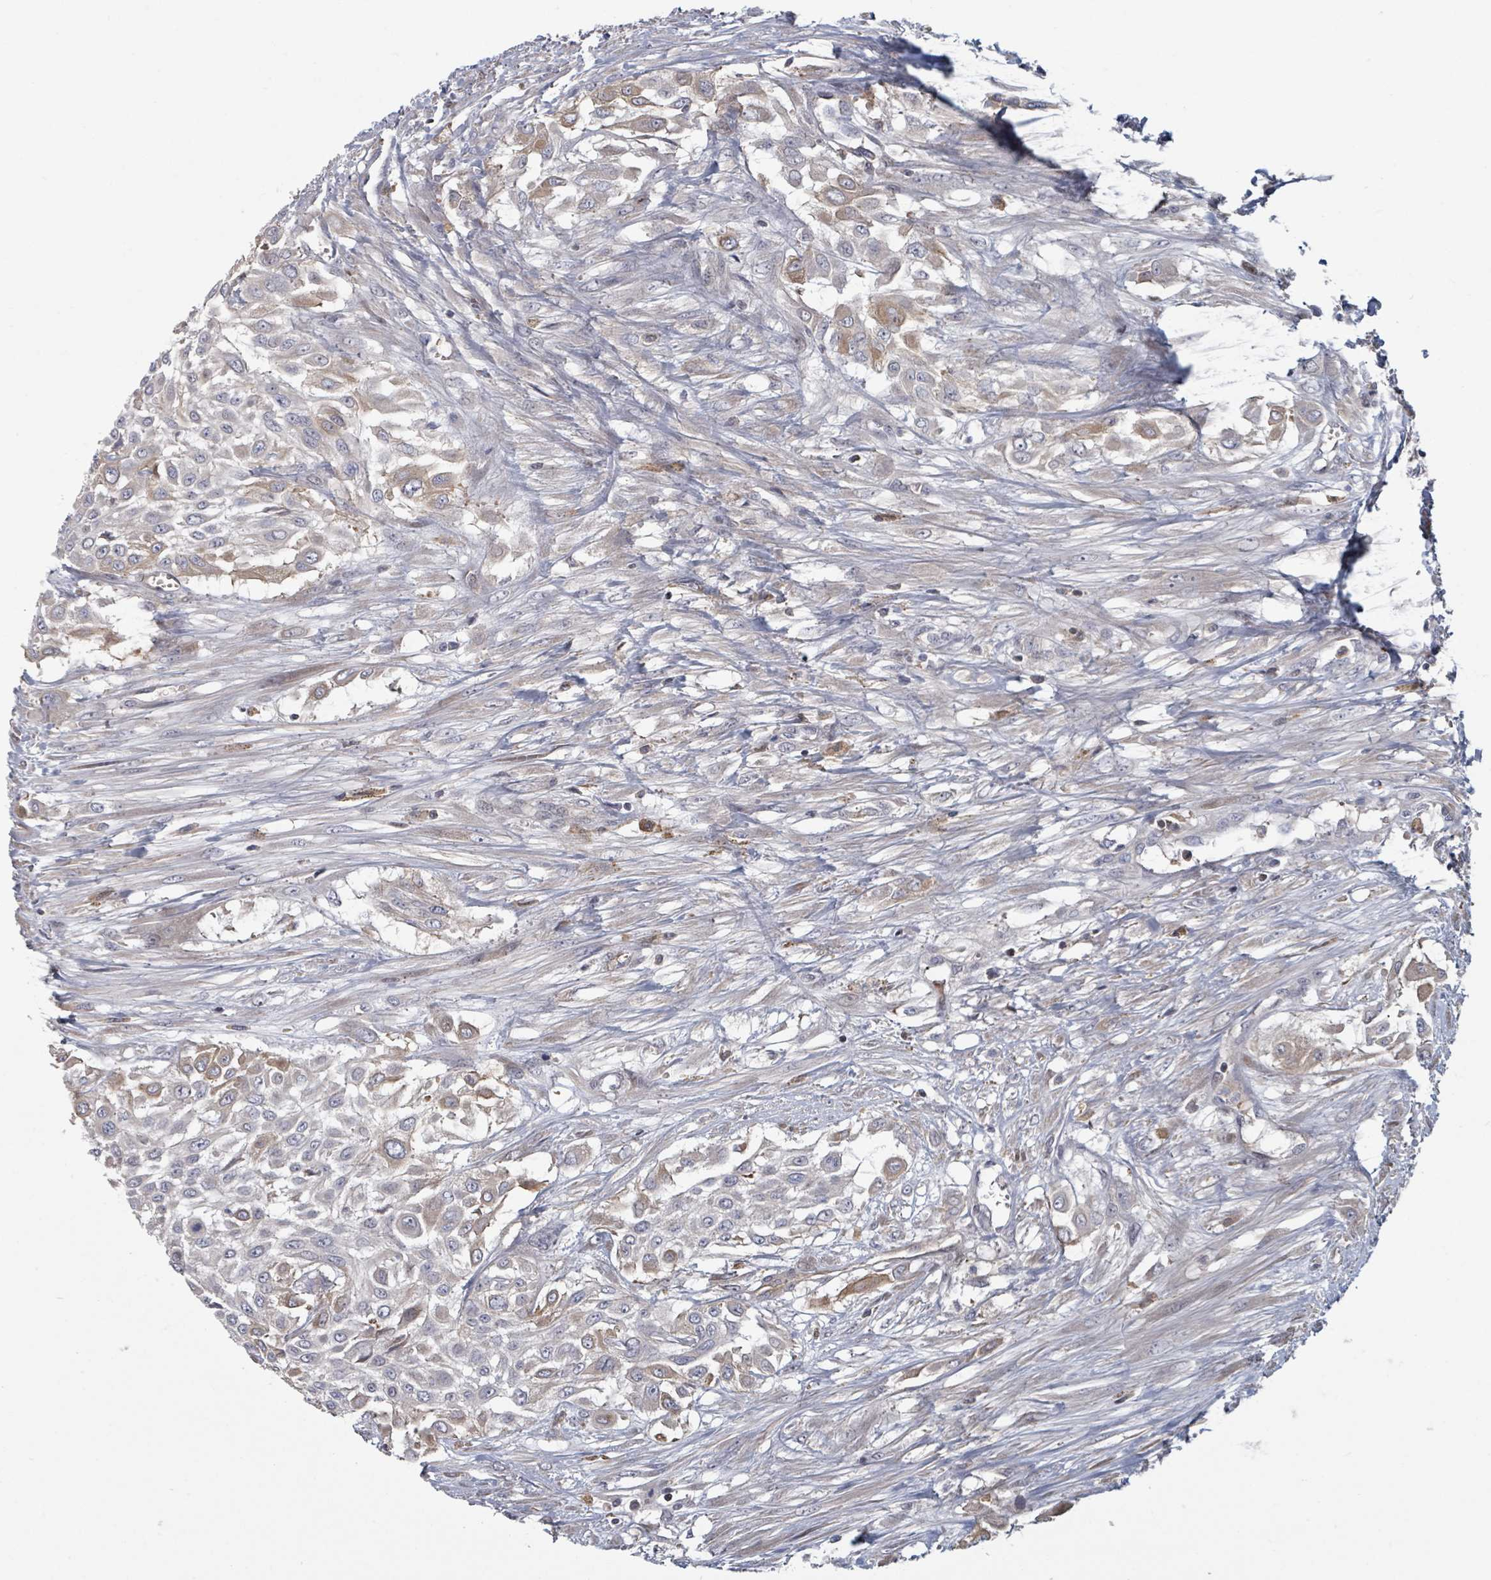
{"staining": {"intensity": "moderate", "quantity": "<25%", "location": "cytoplasmic/membranous"}, "tissue": "urothelial cancer", "cell_type": "Tumor cells", "image_type": "cancer", "snomed": [{"axis": "morphology", "description": "Urothelial carcinoma, High grade"}, {"axis": "topography", "description": "Urinary bladder"}], "caption": "IHC photomicrograph of human urothelial carcinoma (high-grade) stained for a protein (brown), which reveals low levels of moderate cytoplasmic/membranous staining in about <25% of tumor cells.", "gene": "GABBR1", "patient": {"sex": "male", "age": 57}}